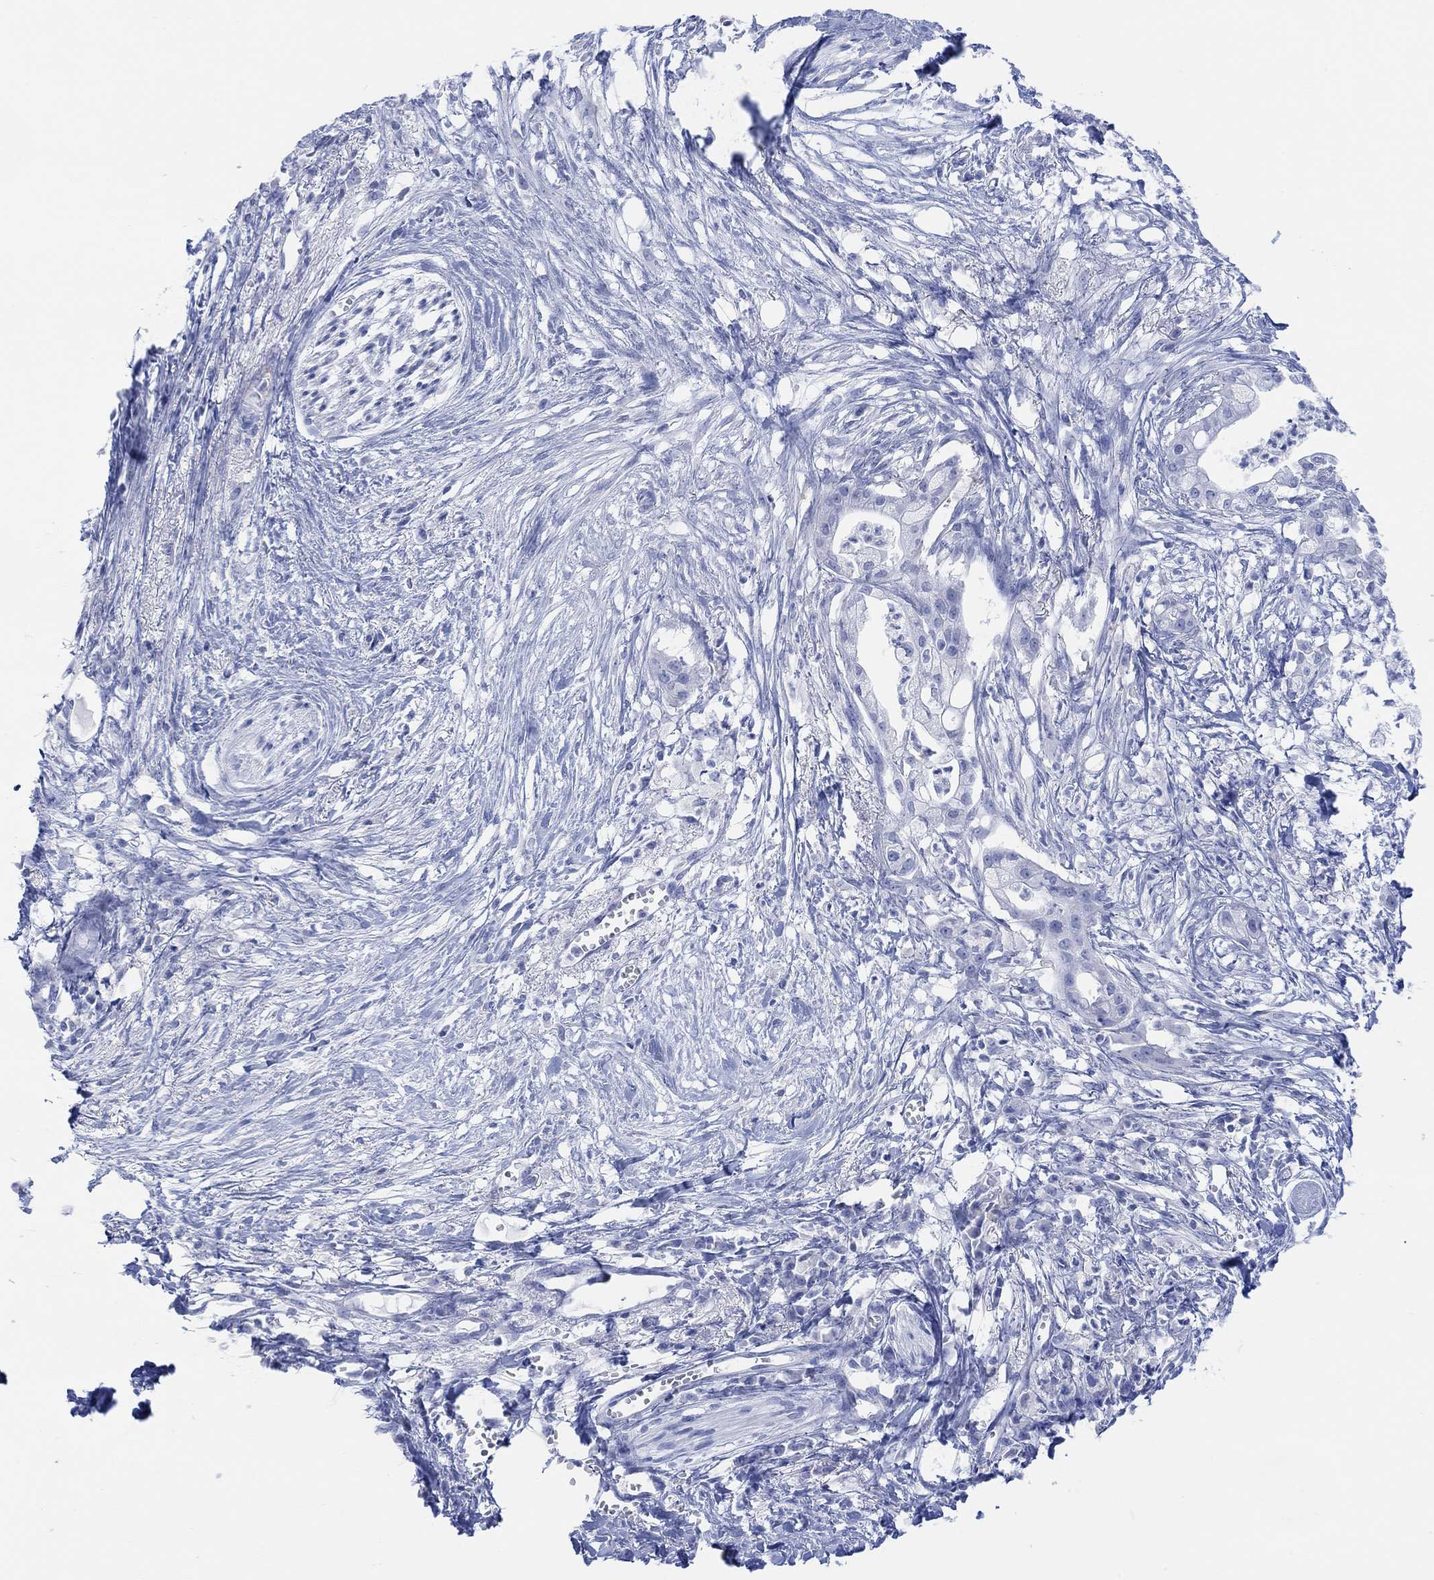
{"staining": {"intensity": "negative", "quantity": "none", "location": "none"}, "tissue": "pancreatic cancer", "cell_type": "Tumor cells", "image_type": "cancer", "snomed": [{"axis": "morphology", "description": "Normal tissue, NOS"}, {"axis": "morphology", "description": "Adenocarcinoma, NOS"}, {"axis": "topography", "description": "Pancreas"}], "caption": "This is an immunohistochemistry (IHC) photomicrograph of human pancreatic cancer. There is no staining in tumor cells.", "gene": "GNG13", "patient": {"sex": "female", "age": 58}}